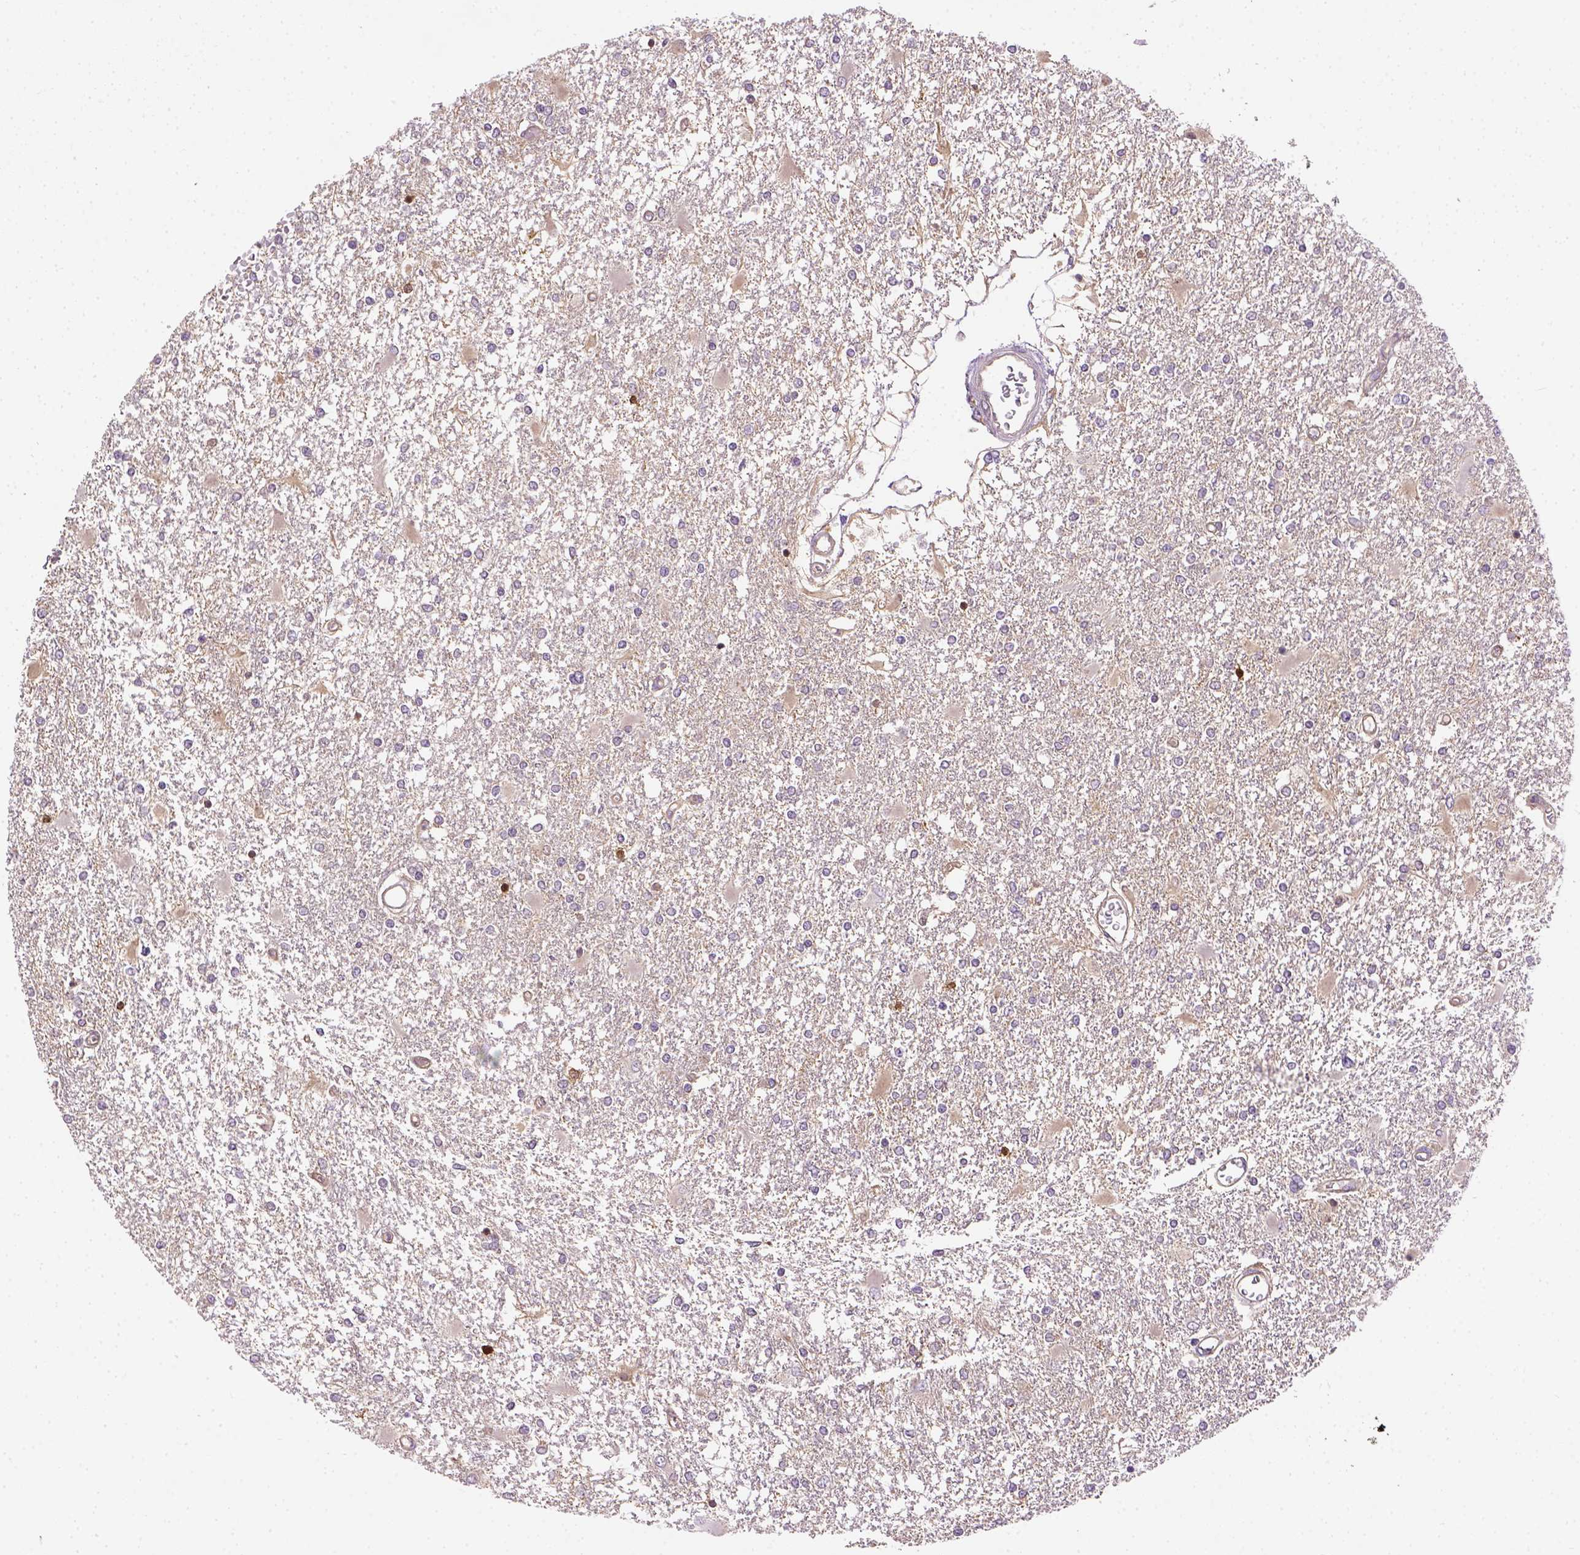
{"staining": {"intensity": "negative", "quantity": "none", "location": "none"}, "tissue": "glioma", "cell_type": "Tumor cells", "image_type": "cancer", "snomed": [{"axis": "morphology", "description": "Glioma, malignant, High grade"}, {"axis": "topography", "description": "Cerebral cortex"}], "caption": "A micrograph of malignant glioma (high-grade) stained for a protein displays no brown staining in tumor cells. Brightfield microscopy of immunohistochemistry stained with DAB (brown) and hematoxylin (blue), captured at high magnification.", "gene": "KAZN", "patient": {"sex": "male", "age": 79}}